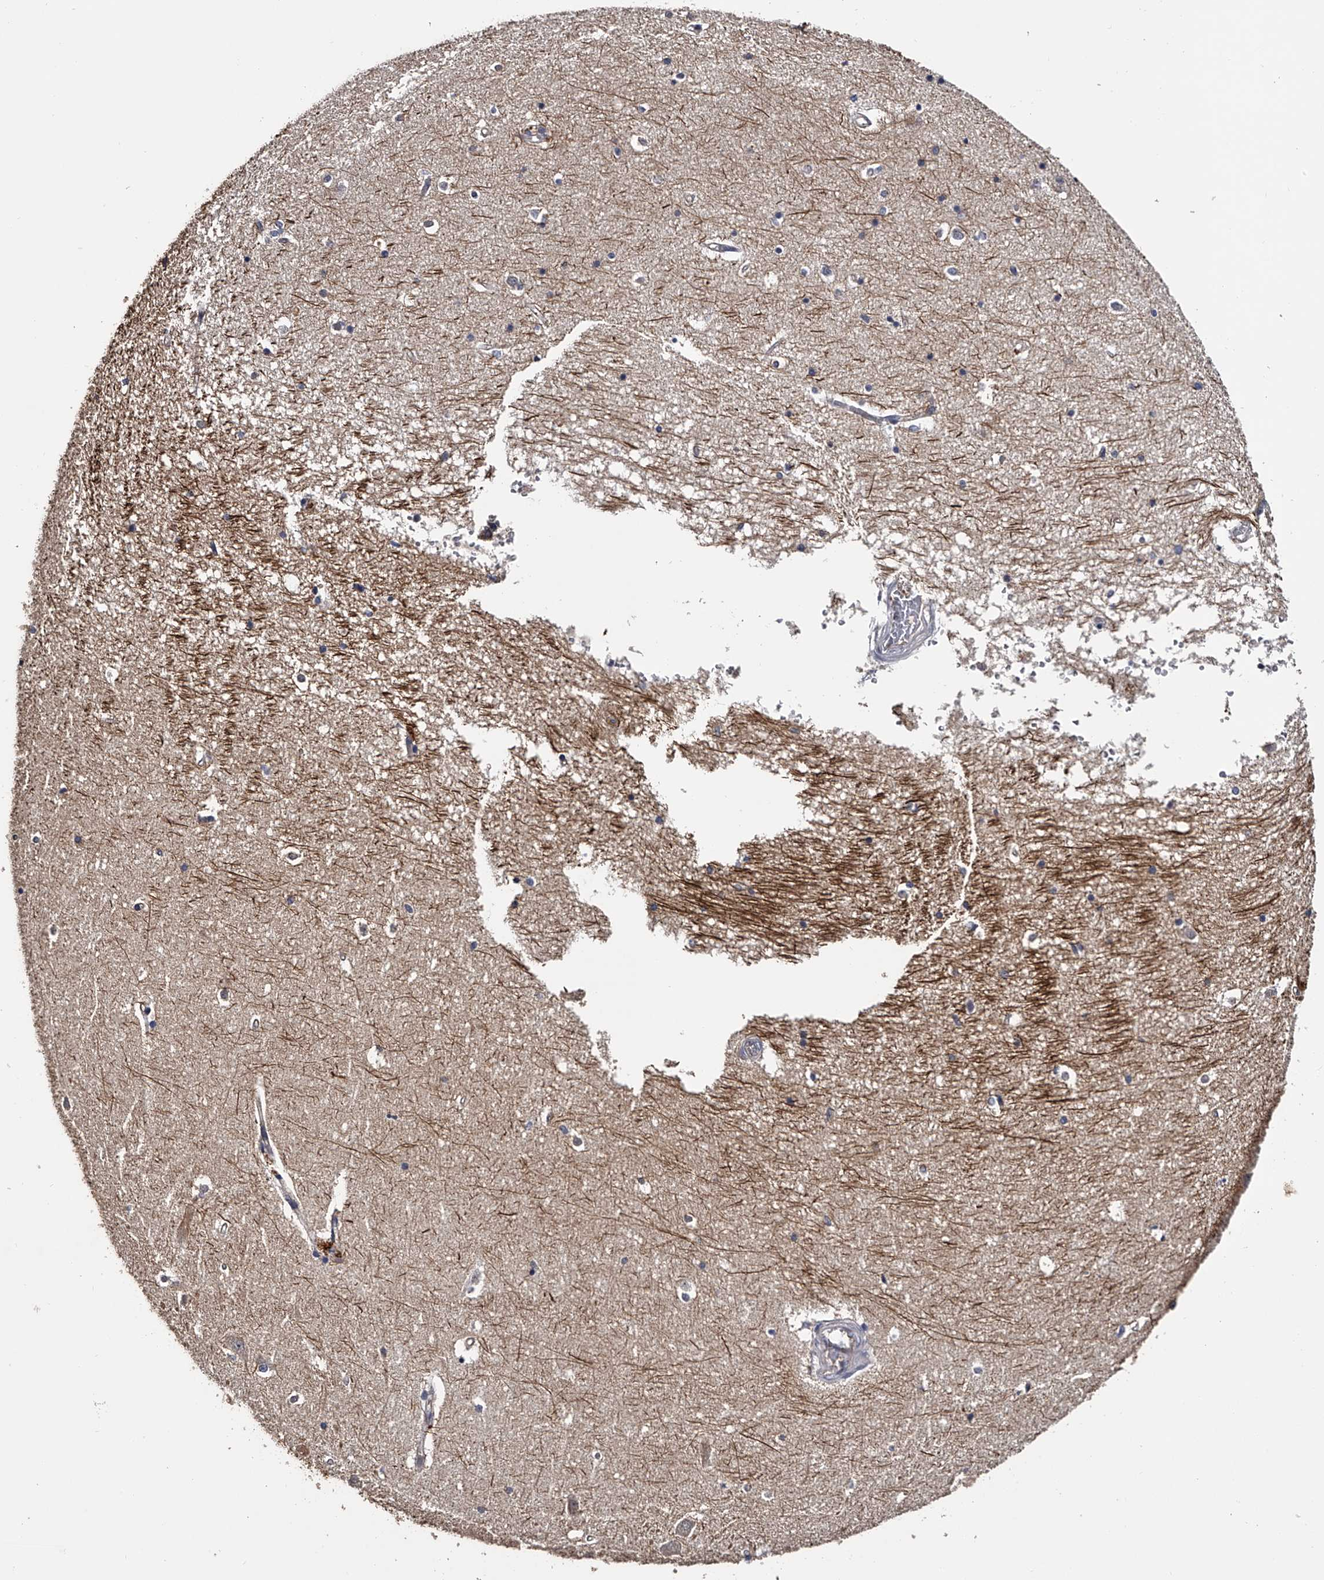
{"staining": {"intensity": "negative", "quantity": "none", "location": "none"}, "tissue": "hippocampus", "cell_type": "Glial cells", "image_type": "normal", "snomed": [{"axis": "morphology", "description": "Normal tissue, NOS"}, {"axis": "topography", "description": "Hippocampus"}], "caption": "Immunohistochemistry image of benign hippocampus: human hippocampus stained with DAB (3,3'-diaminobenzidine) shows no significant protein staining in glial cells.", "gene": "MDN1", "patient": {"sex": "male", "age": 45}}